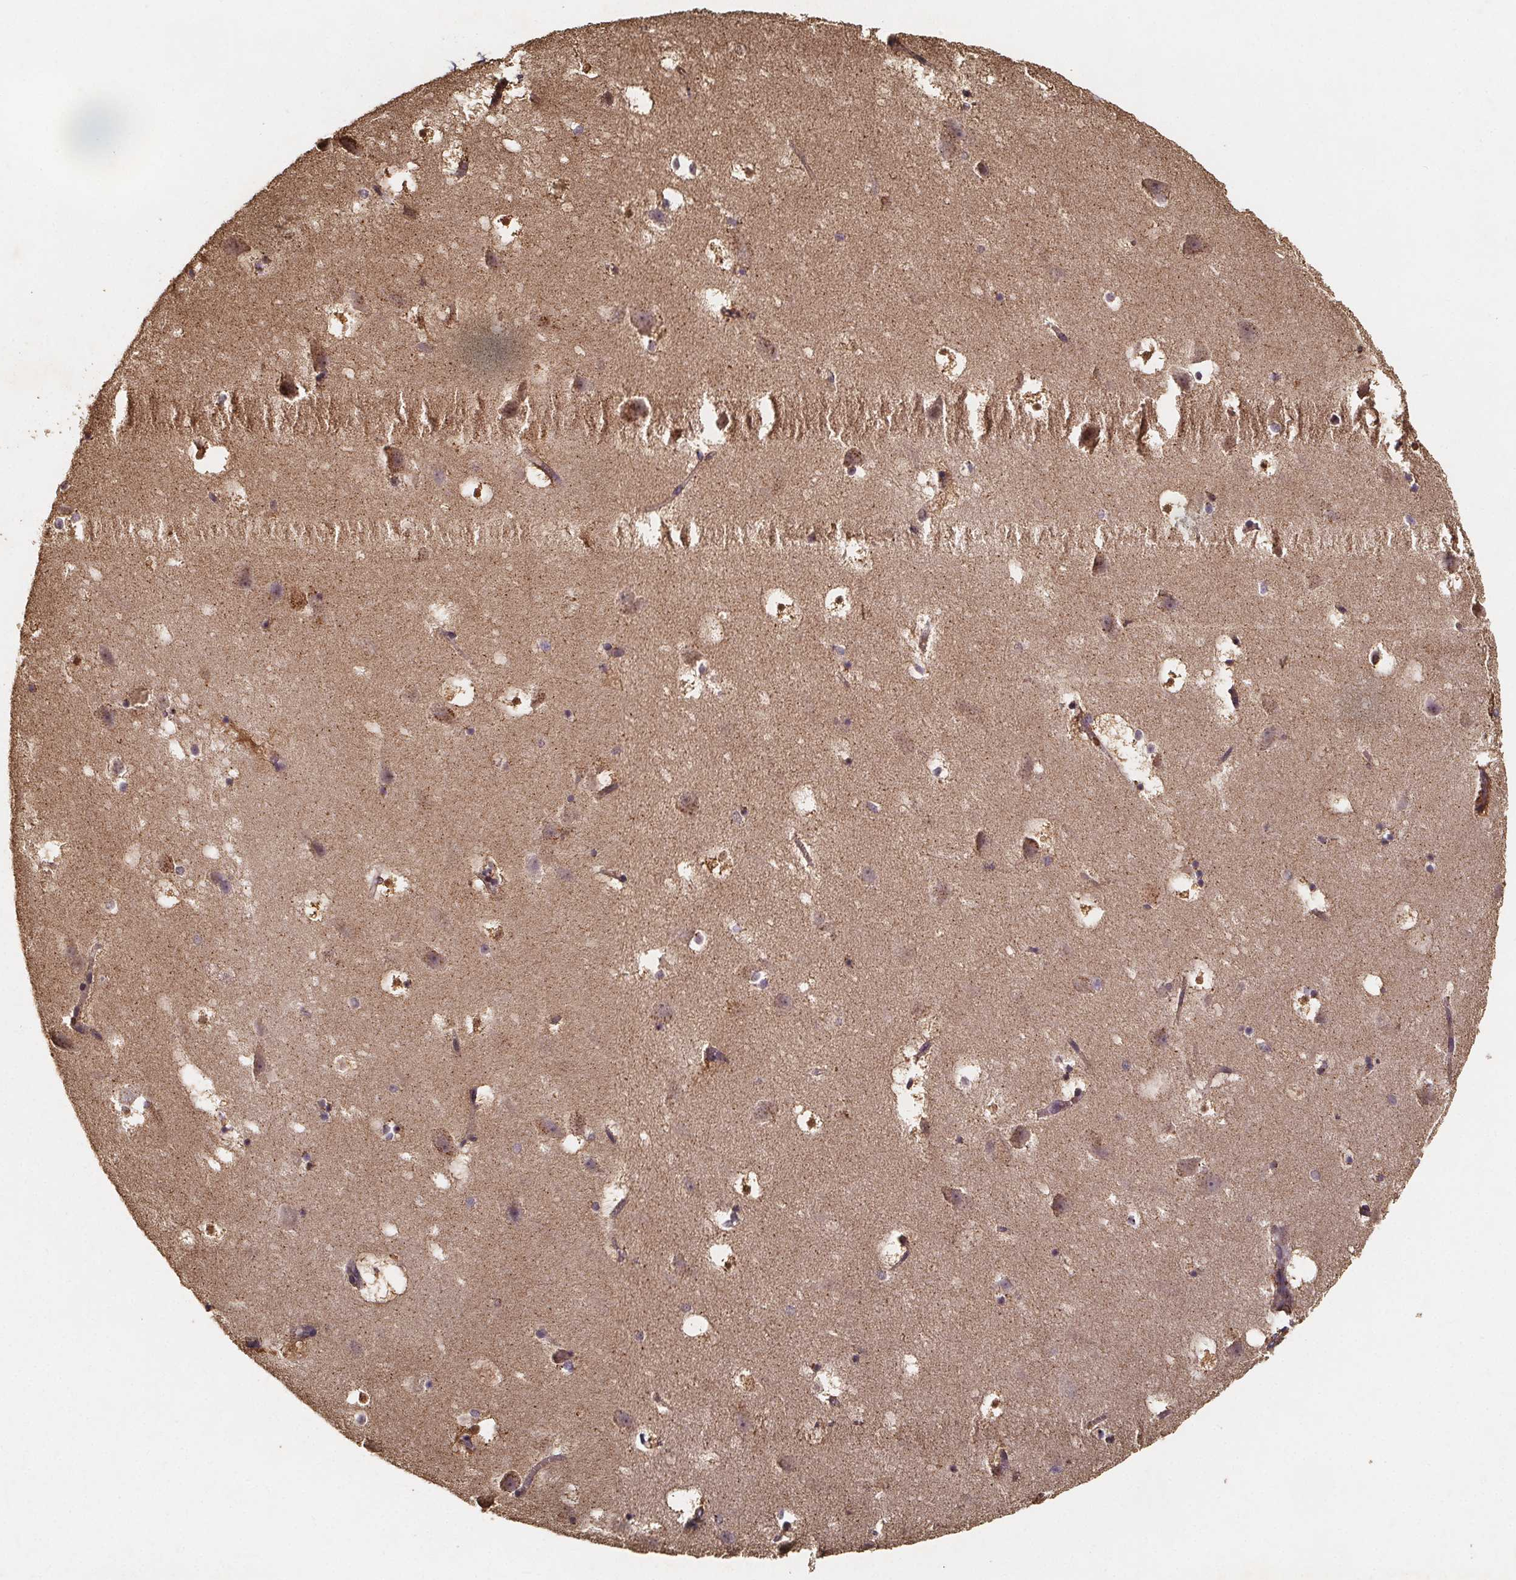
{"staining": {"intensity": "negative", "quantity": "none", "location": "none"}, "tissue": "hippocampus", "cell_type": "Glial cells", "image_type": "normal", "snomed": [{"axis": "morphology", "description": "Normal tissue, NOS"}, {"axis": "topography", "description": "Hippocampus"}], "caption": "Immunohistochemistry histopathology image of benign hippocampus: human hippocampus stained with DAB (3,3'-diaminobenzidine) exhibits no significant protein expression in glial cells.", "gene": "ZNF879", "patient": {"sex": "male", "age": 58}}